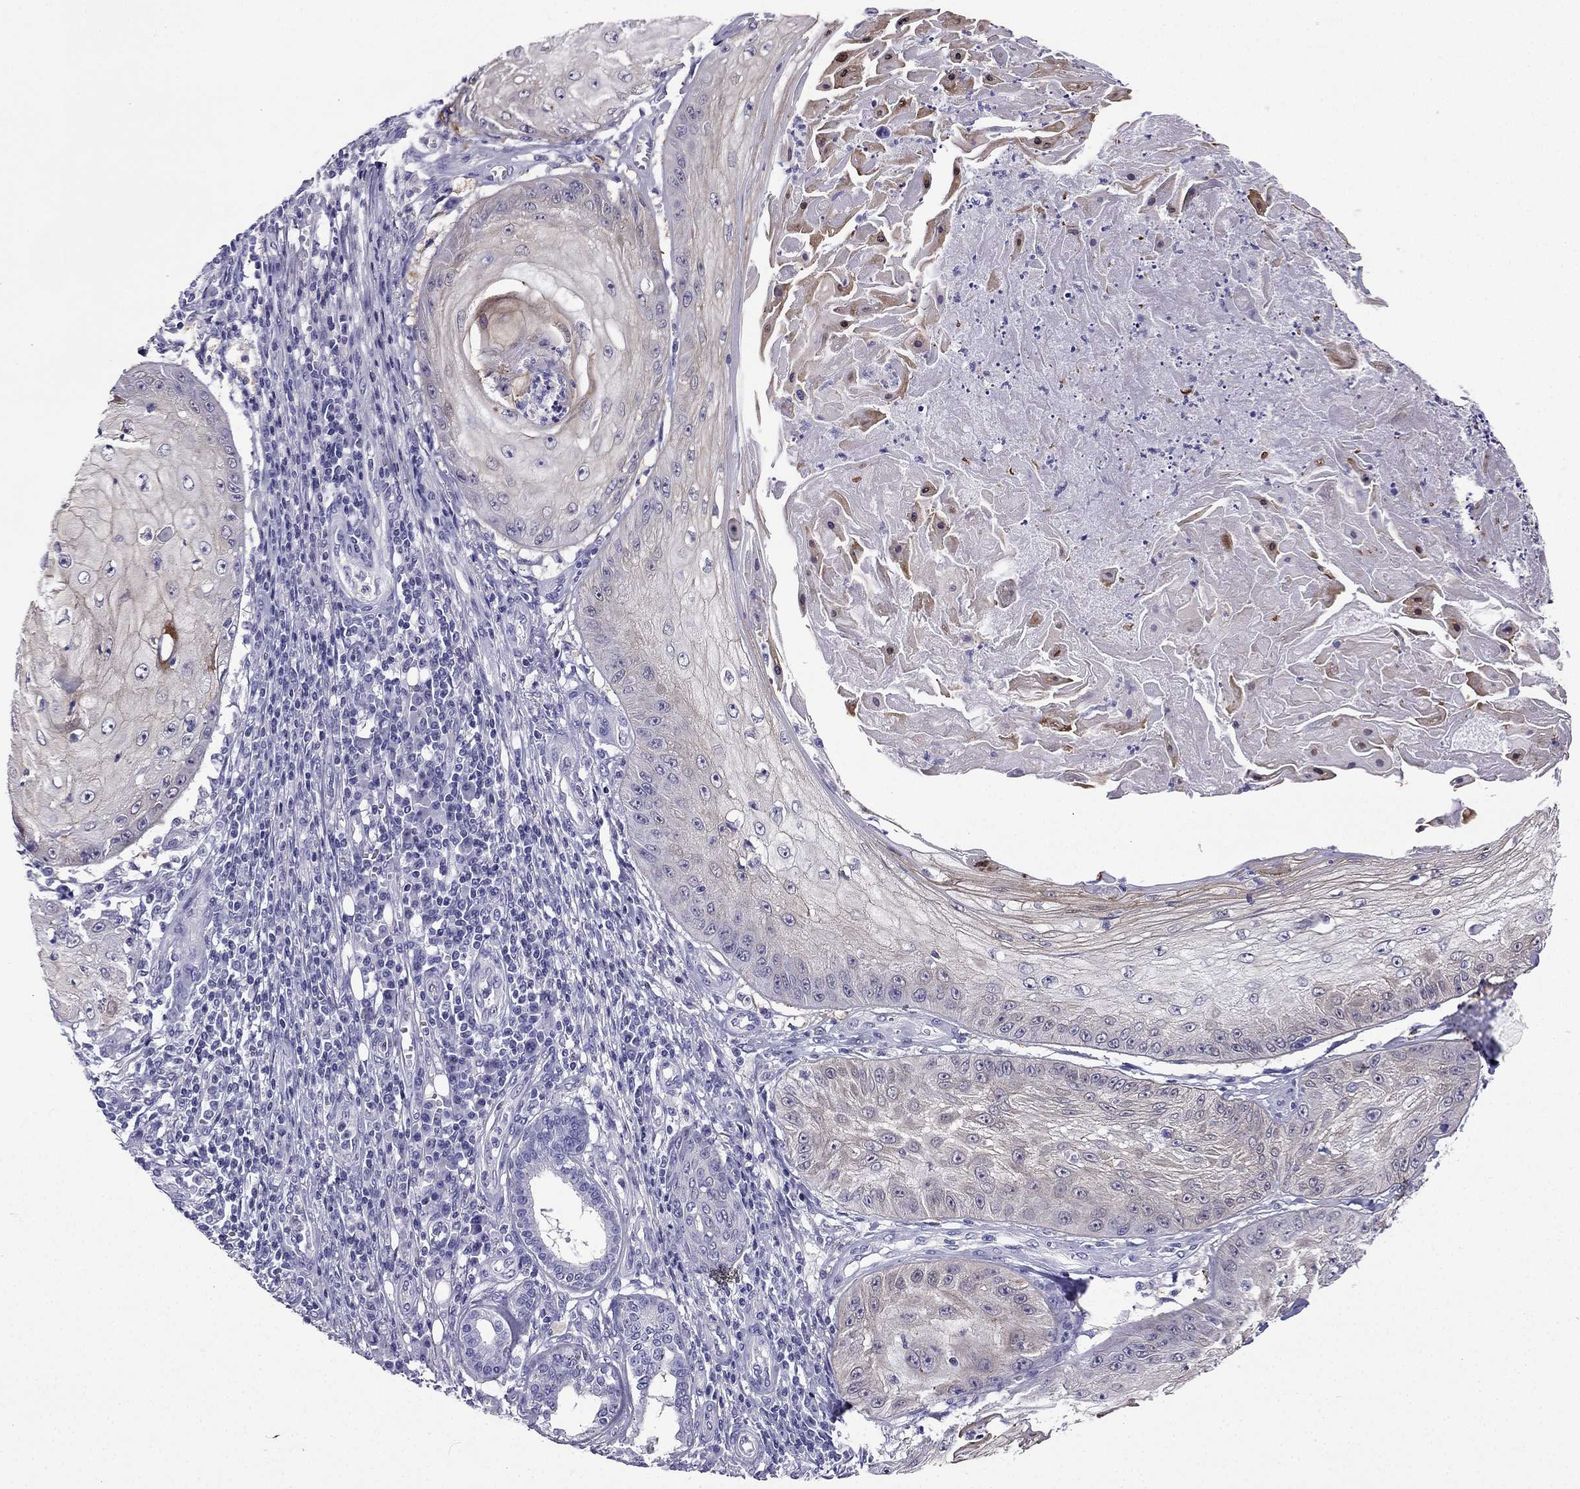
{"staining": {"intensity": "negative", "quantity": "none", "location": "none"}, "tissue": "skin cancer", "cell_type": "Tumor cells", "image_type": "cancer", "snomed": [{"axis": "morphology", "description": "Squamous cell carcinoma, NOS"}, {"axis": "topography", "description": "Skin"}], "caption": "High power microscopy micrograph of an immunohistochemistry micrograph of skin cancer (squamous cell carcinoma), revealing no significant expression in tumor cells.", "gene": "KCNJ10", "patient": {"sex": "male", "age": 70}}